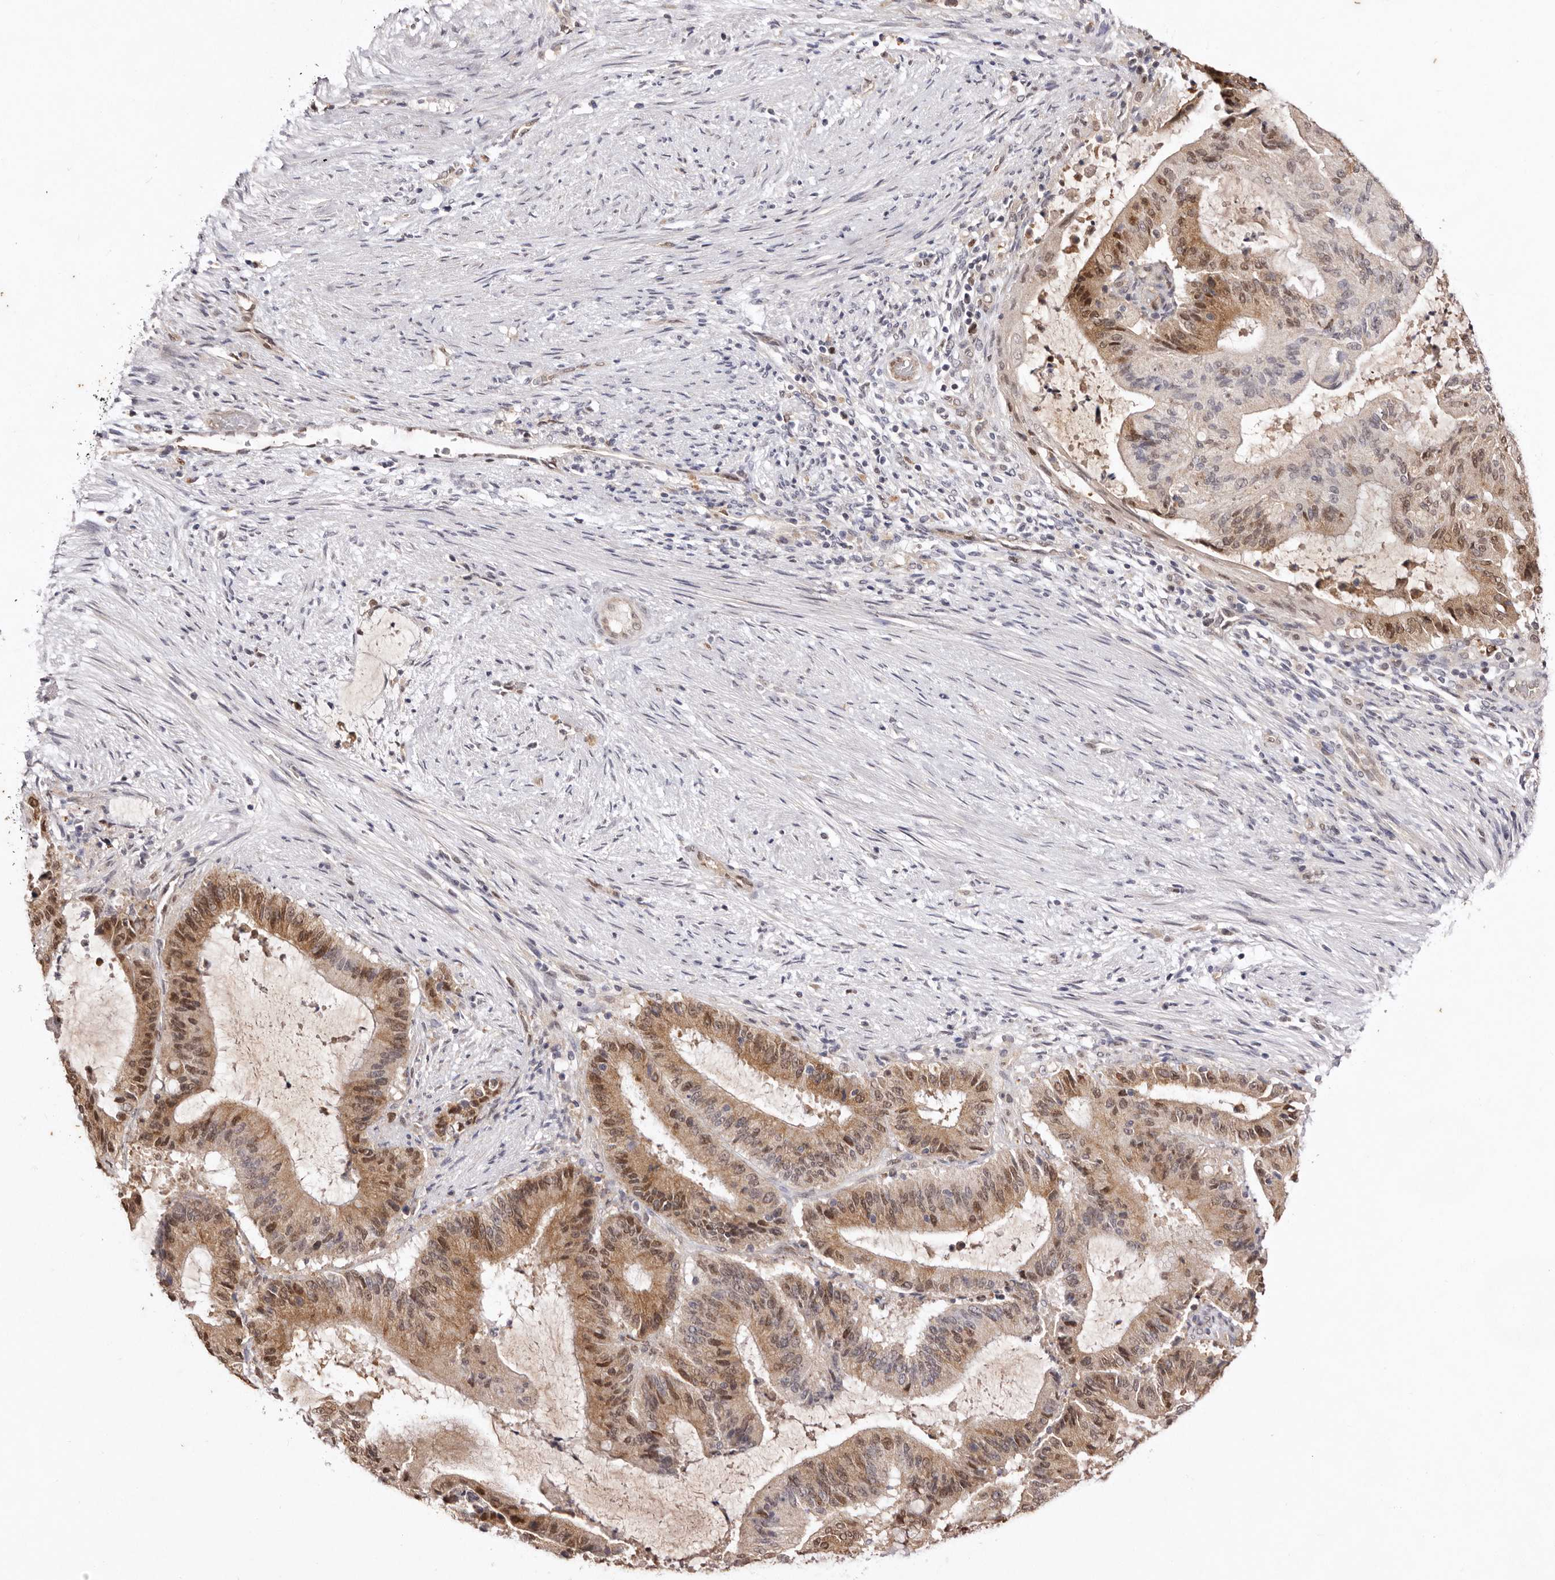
{"staining": {"intensity": "moderate", "quantity": ">75%", "location": "cytoplasmic/membranous,nuclear"}, "tissue": "liver cancer", "cell_type": "Tumor cells", "image_type": "cancer", "snomed": [{"axis": "morphology", "description": "Normal tissue, NOS"}, {"axis": "morphology", "description": "Cholangiocarcinoma"}, {"axis": "topography", "description": "Liver"}, {"axis": "topography", "description": "Peripheral nerve tissue"}], "caption": "Cholangiocarcinoma (liver) stained with immunohistochemistry (IHC) shows moderate cytoplasmic/membranous and nuclear expression in about >75% of tumor cells. (brown staining indicates protein expression, while blue staining denotes nuclei).", "gene": "NOTCH1", "patient": {"sex": "female", "age": 73}}